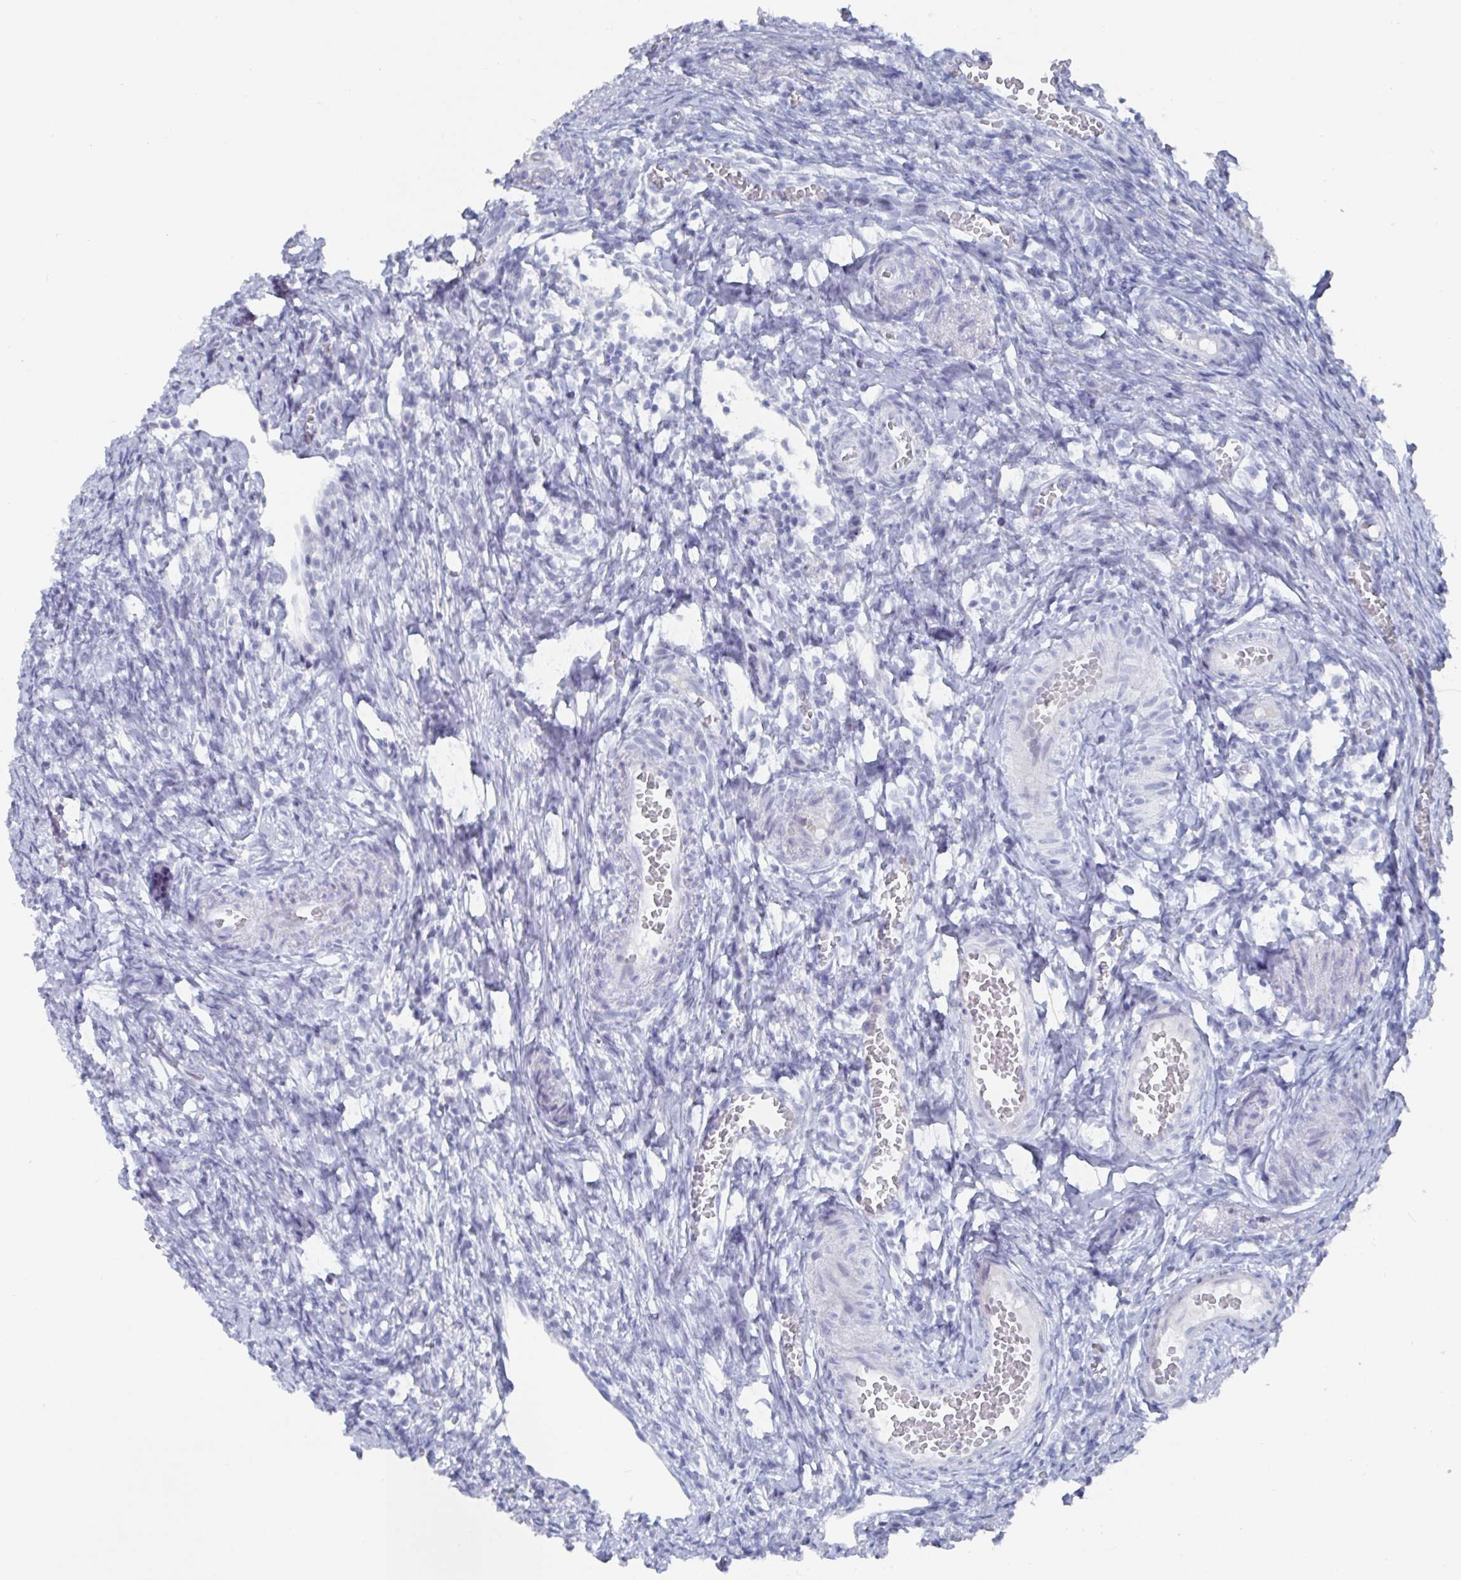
{"staining": {"intensity": "negative", "quantity": "none", "location": "none"}, "tissue": "ovary", "cell_type": "Follicle cells", "image_type": "normal", "snomed": [{"axis": "morphology", "description": "Normal tissue, NOS"}, {"axis": "topography", "description": "Ovary"}], "caption": "Immunohistochemistry (IHC) photomicrograph of normal ovary stained for a protein (brown), which demonstrates no expression in follicle cells. Nuclei are stained in blue.", "gene": "CAMKV", "patient": {"sex": "female", "age": 41}}